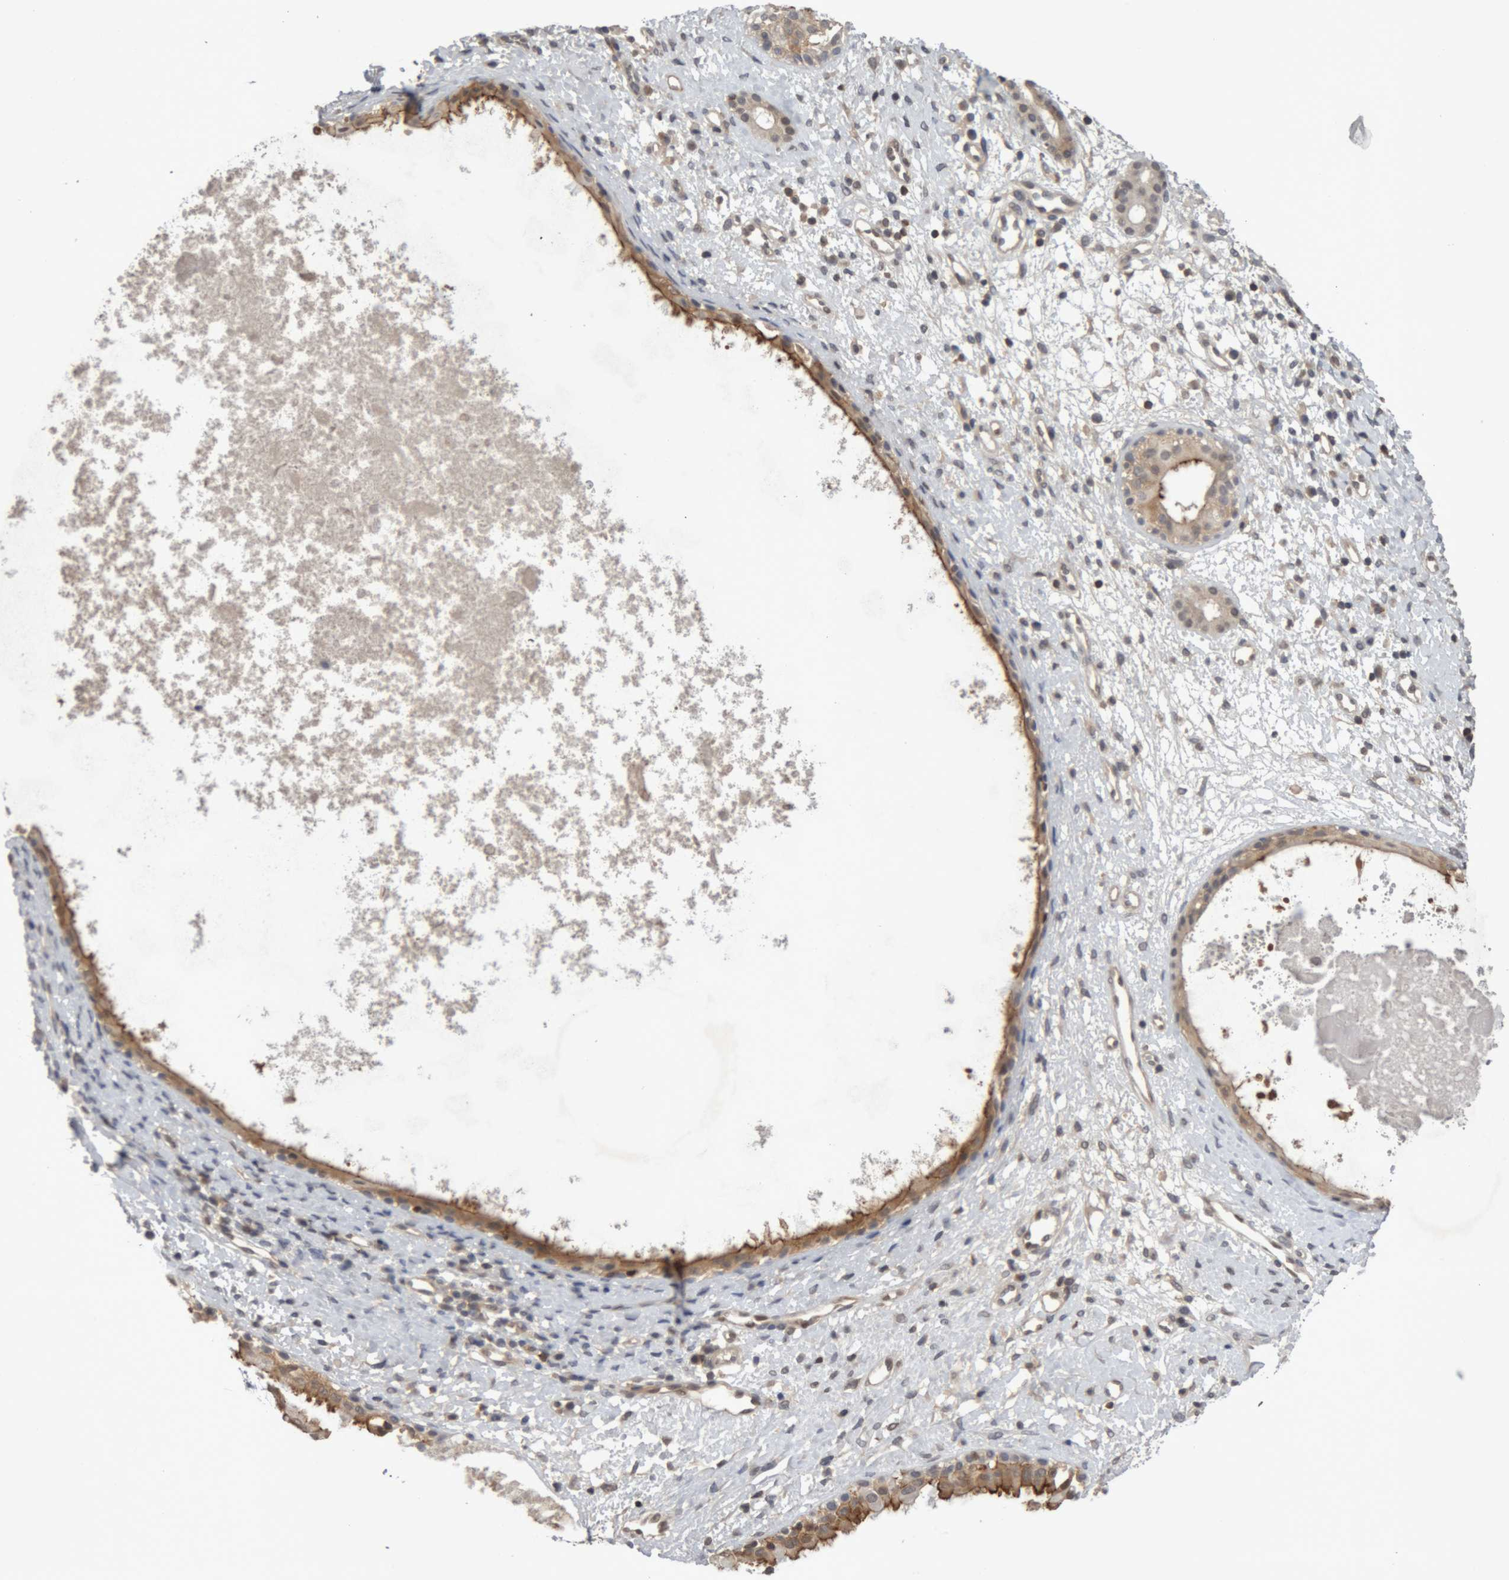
{"staining": {"intensity": "moderate", "quantity": ">75%", "location": "cytoplasmic/membranous"}, "tissue": "nasopharynx", "cell_type": "Respiratory epithelial cells", "image_type": "normal", "snomed": [{"axis": "morphology", "description": "Normal tissue, NOS"}, {"axis": "topography", "description": "Nasopharynx"}], "caption": "Brown immunohistochemical staining in unremarkable nasopharynx reveals moderate cytoplasmic/membranous positivity in approximately >75% of respiratory epithelial cells. (IHC, brightfield microscopy, high magnification).", "gene": "NFATC2", "patient": {"sex": "male", "age": 22}}